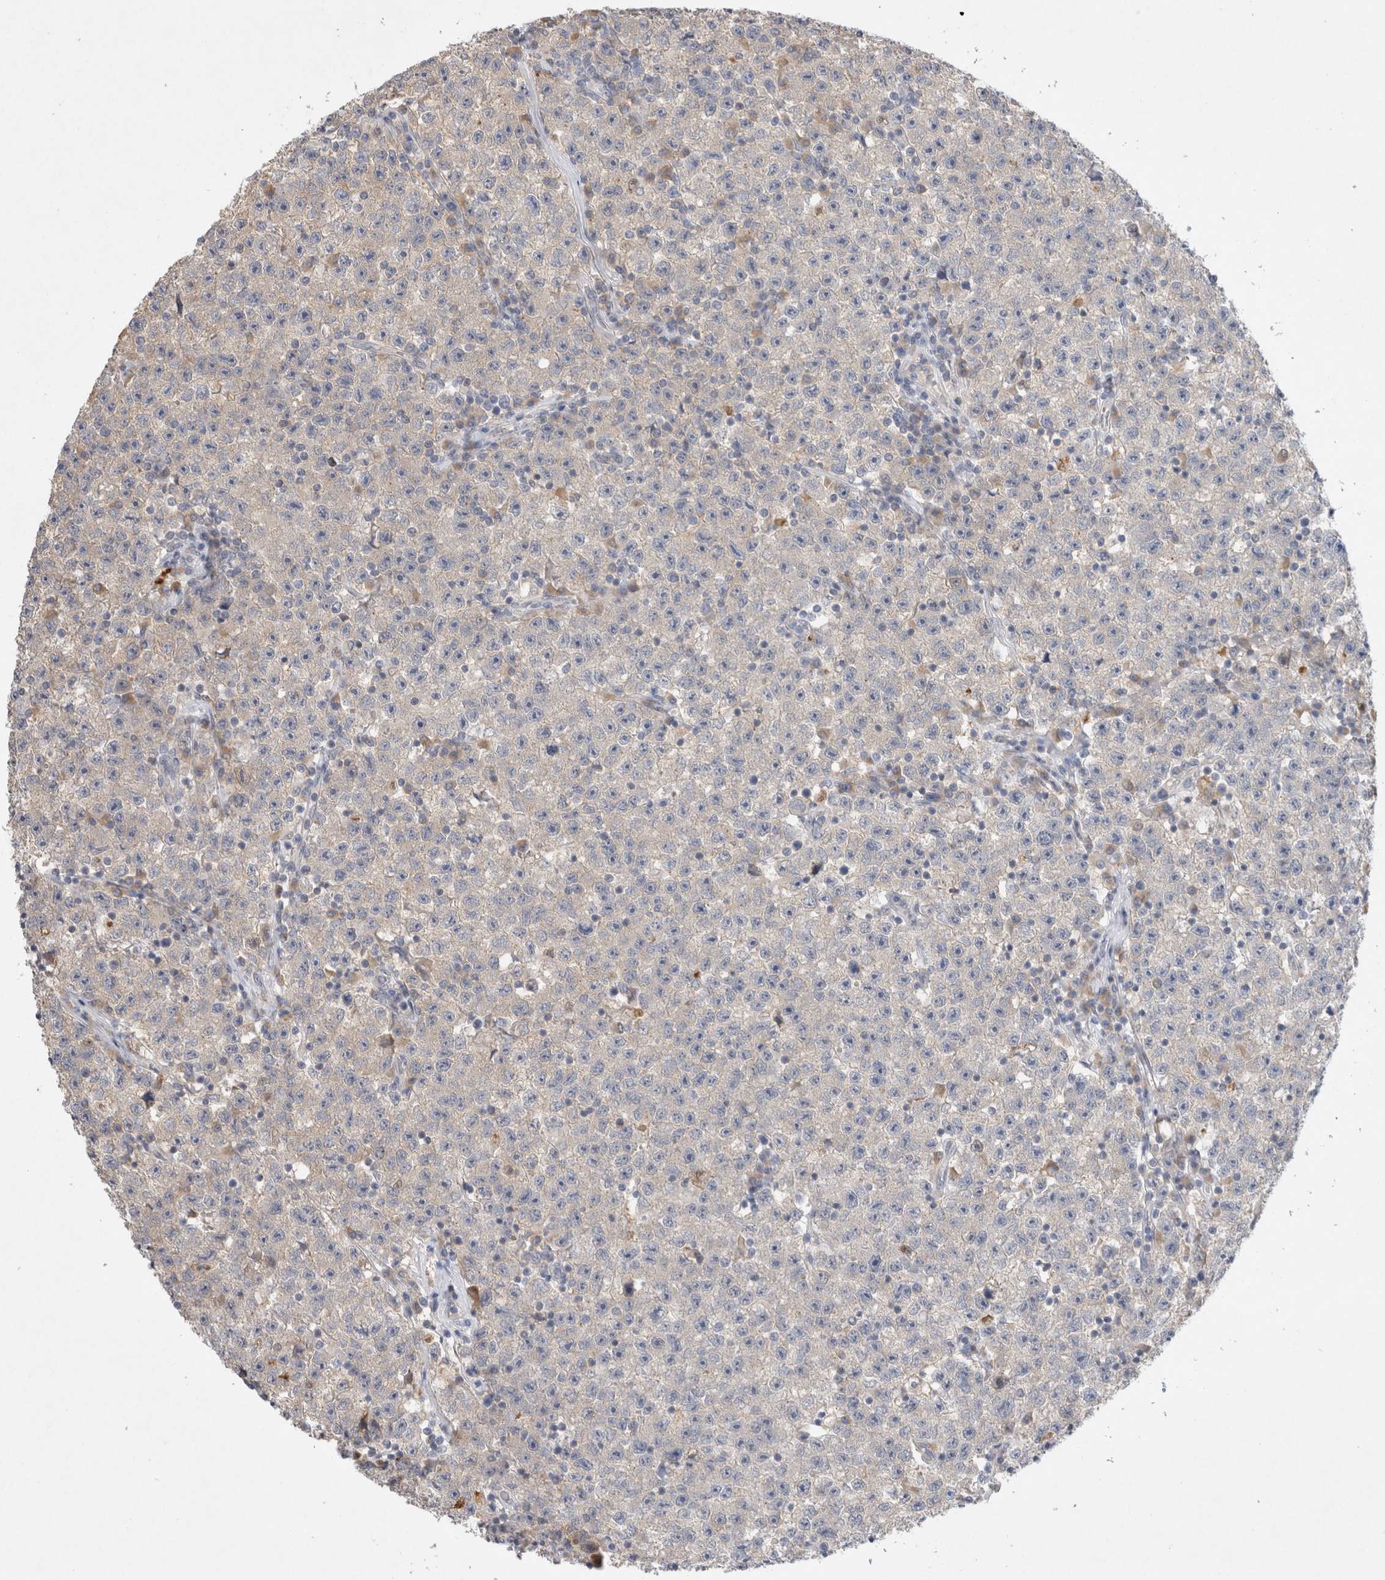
{"staining": {"intensity": "negative", "quantity": "none", "location": "none"}, "tissue": "testis cancer", "cell_type": "Tumor cells", "image_type": "cancer", "snomed": [{"axis": "morphology", "description": "Seminoma, NOS"}, {"axis": "topography", "description": "Testis"}], "caption": "Tumor cells are negative for protein expression in human seminoma (testis).", "gene": "GAS1", "patient": {"sex": "male", "age": 22}}